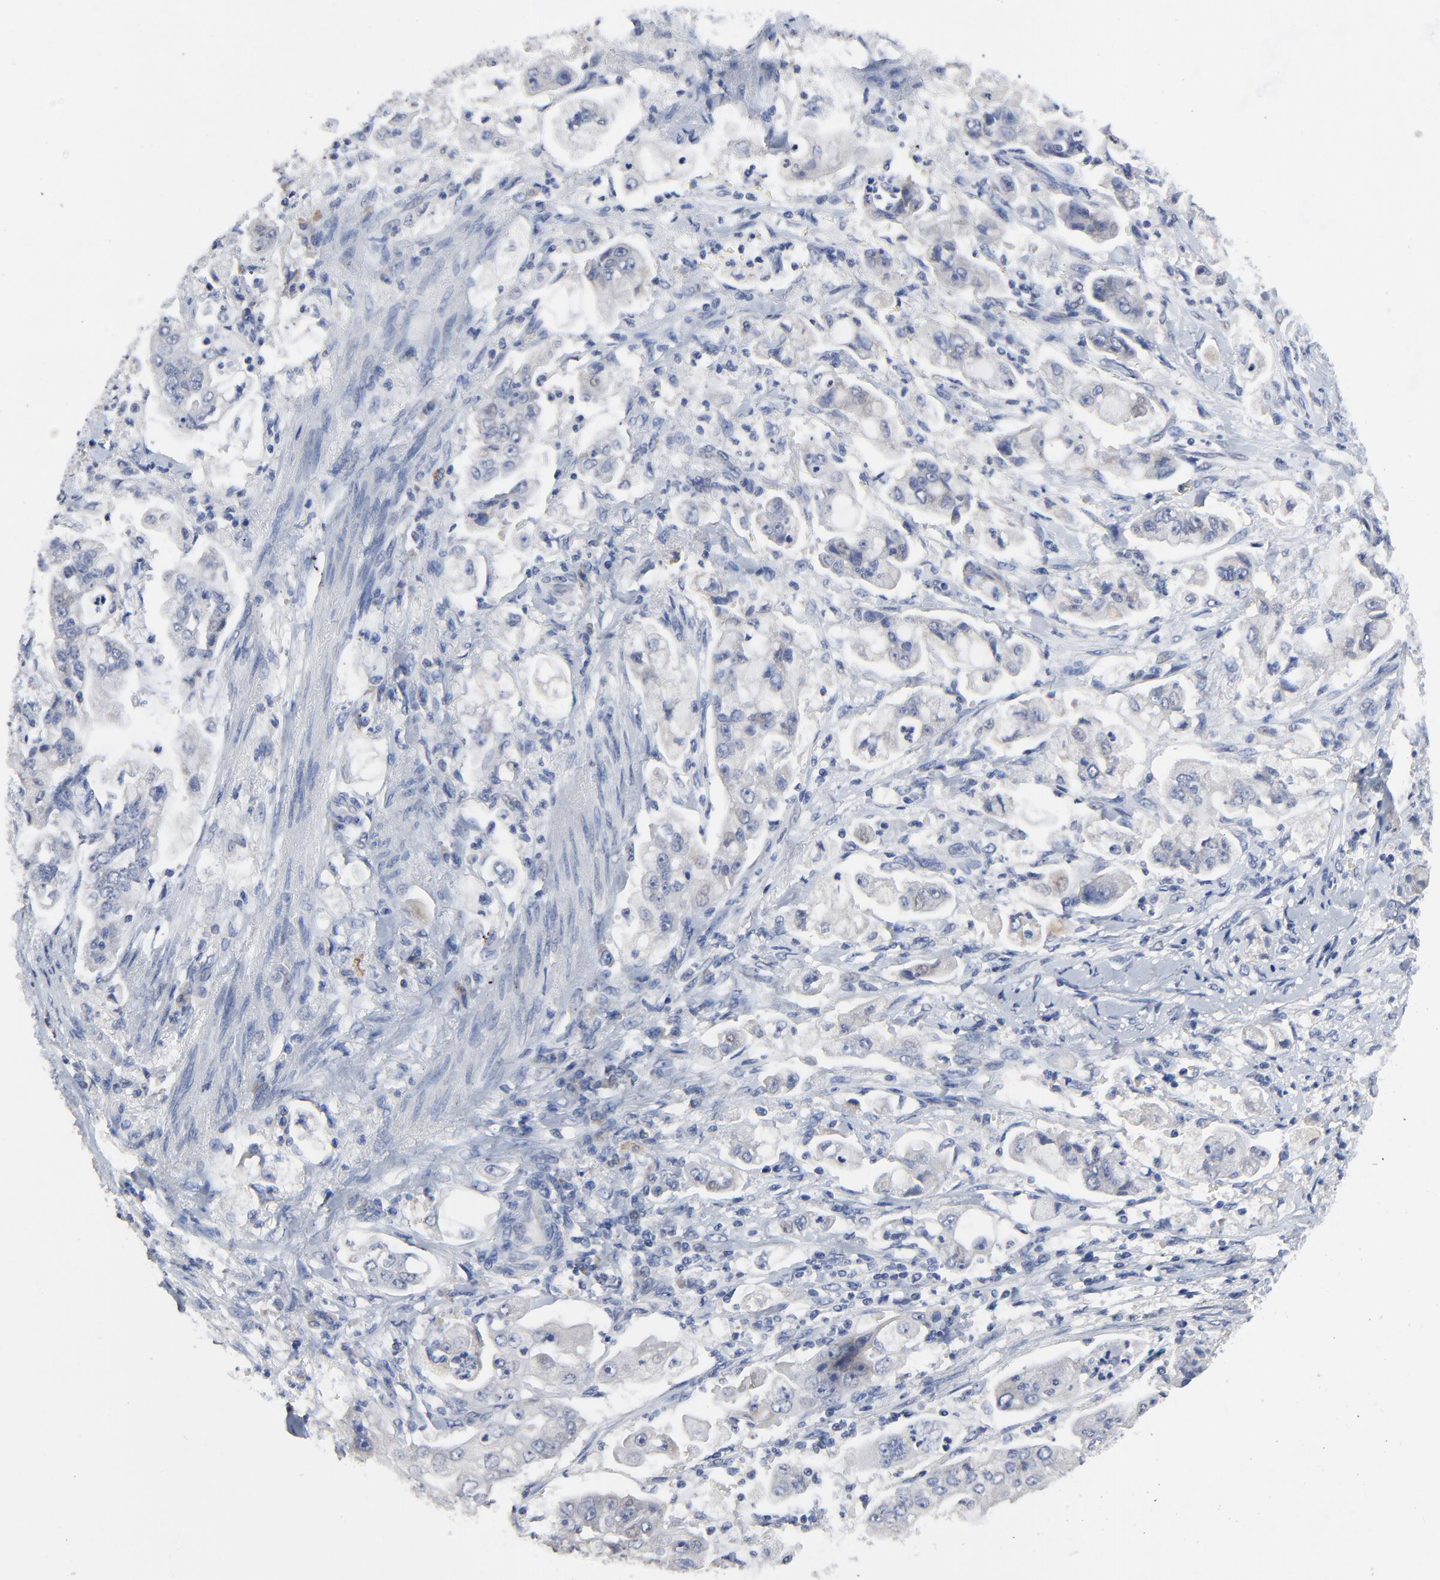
{"staining": {"intensity": "negative", "quantity": "none", "location": "none"}, "tissue": "stomach cancer", "cell_type": "Tumor cells", "image_type": "cancer", "snomed": [{"axis": "morphology", "description": "Adenocarcinoma, NOS"}, {"axis": "topography", "description": "Stomach"}], "caption": "Tumor cells show no significant positivity in adenocarcinoma (stomach).", "gene": "FBXL5", "patient": {"sex": "male", "age": 62}}